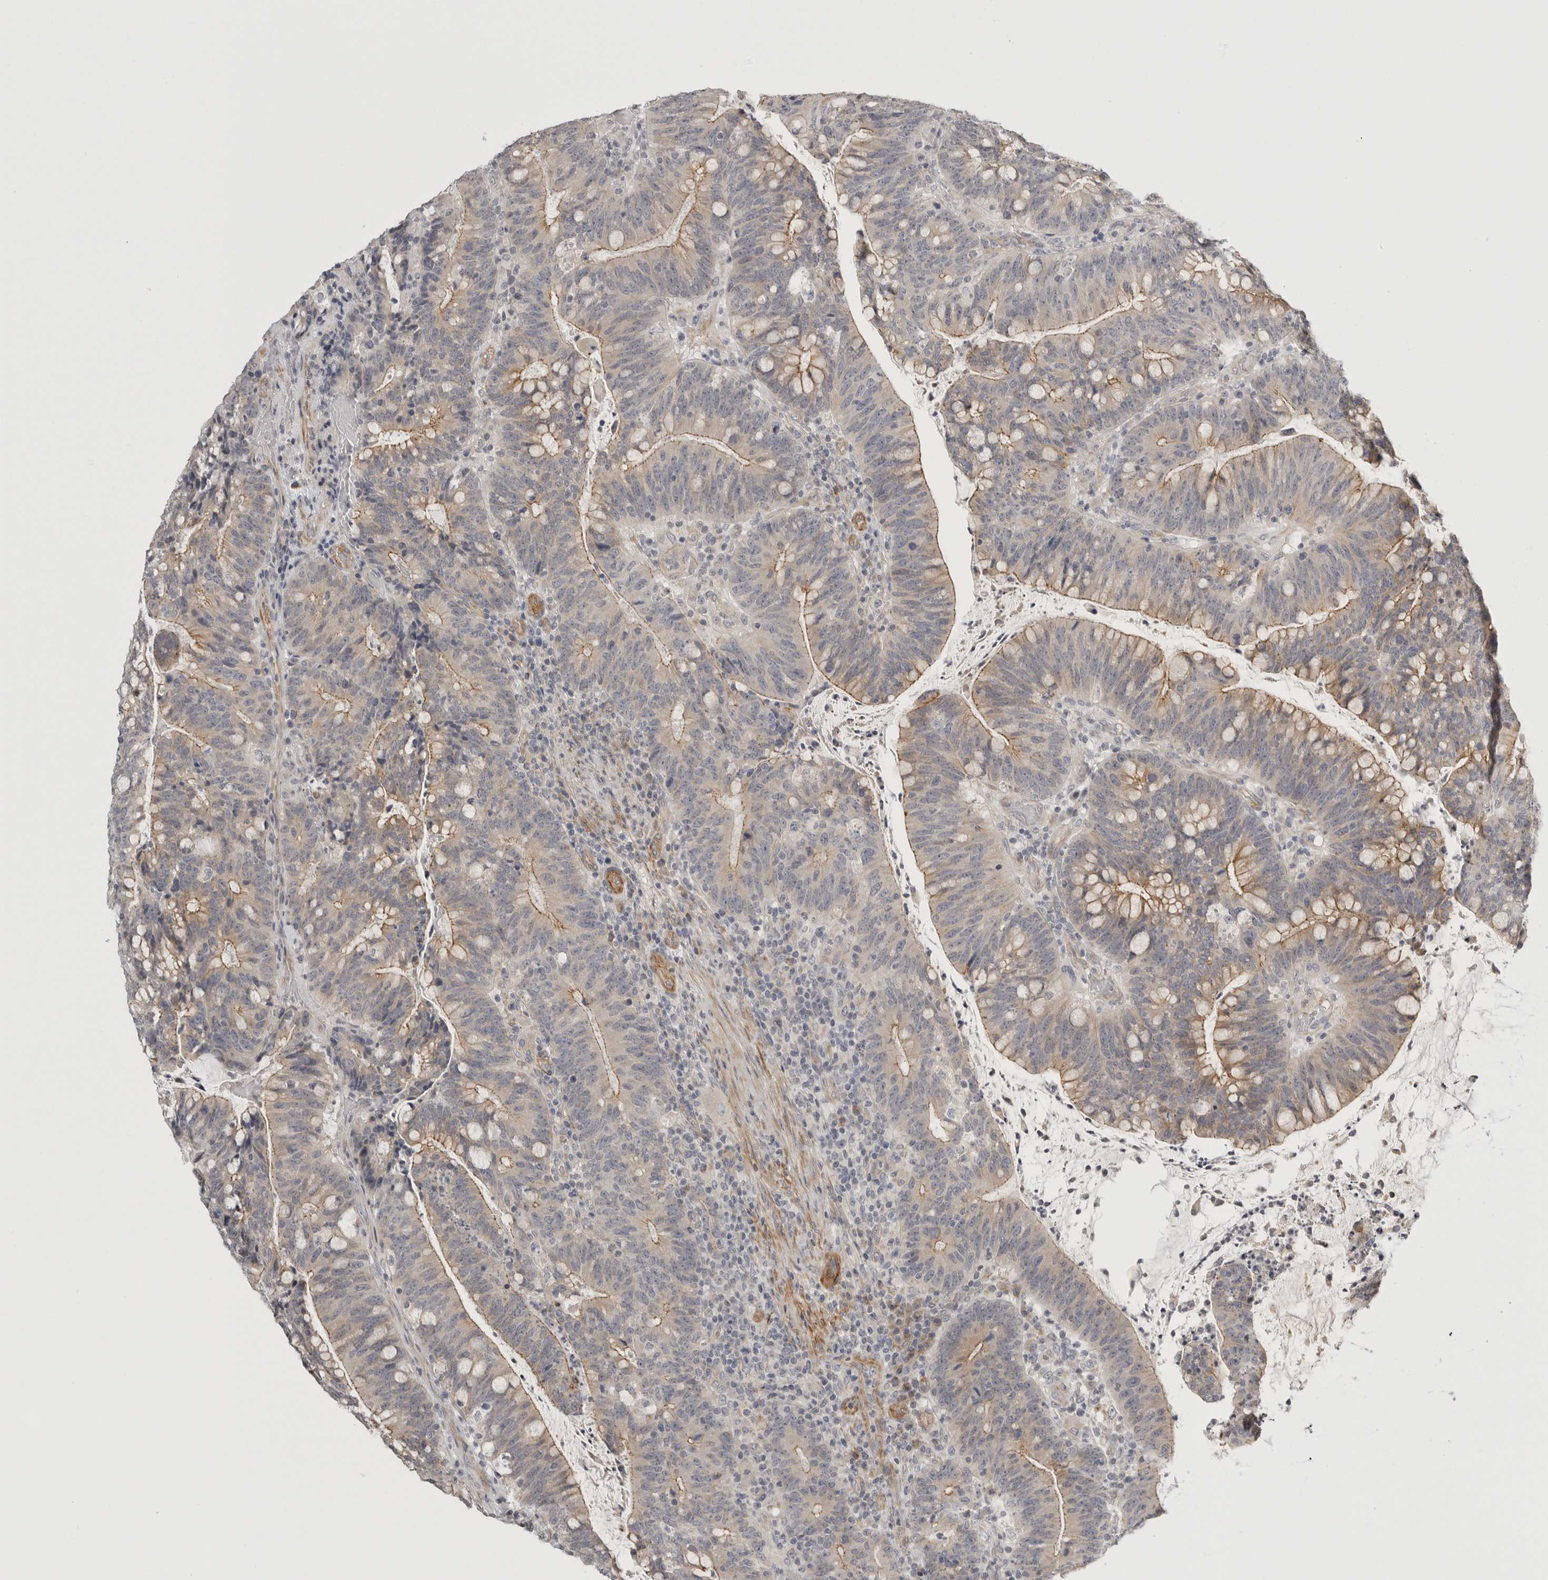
{"staining": {"intensity": "weak", "quantity": "<25%", "location": "cytoplasmic/membranous"}, "tissue": "colorectal cancer", "cell_type": "Tumor cells", "image_type": "cancer", "snomed": [{"axis": "morphology", "description": "Adenocarcinoma, NOS"}, {"axis": "topography", "description": "Colon"}], "caption": "Tumor cells are negative for protein expression in human adenocarcinoma (colorectal).", "gene": "STAB2", "patient": {"sex": "female", "age": 66}}